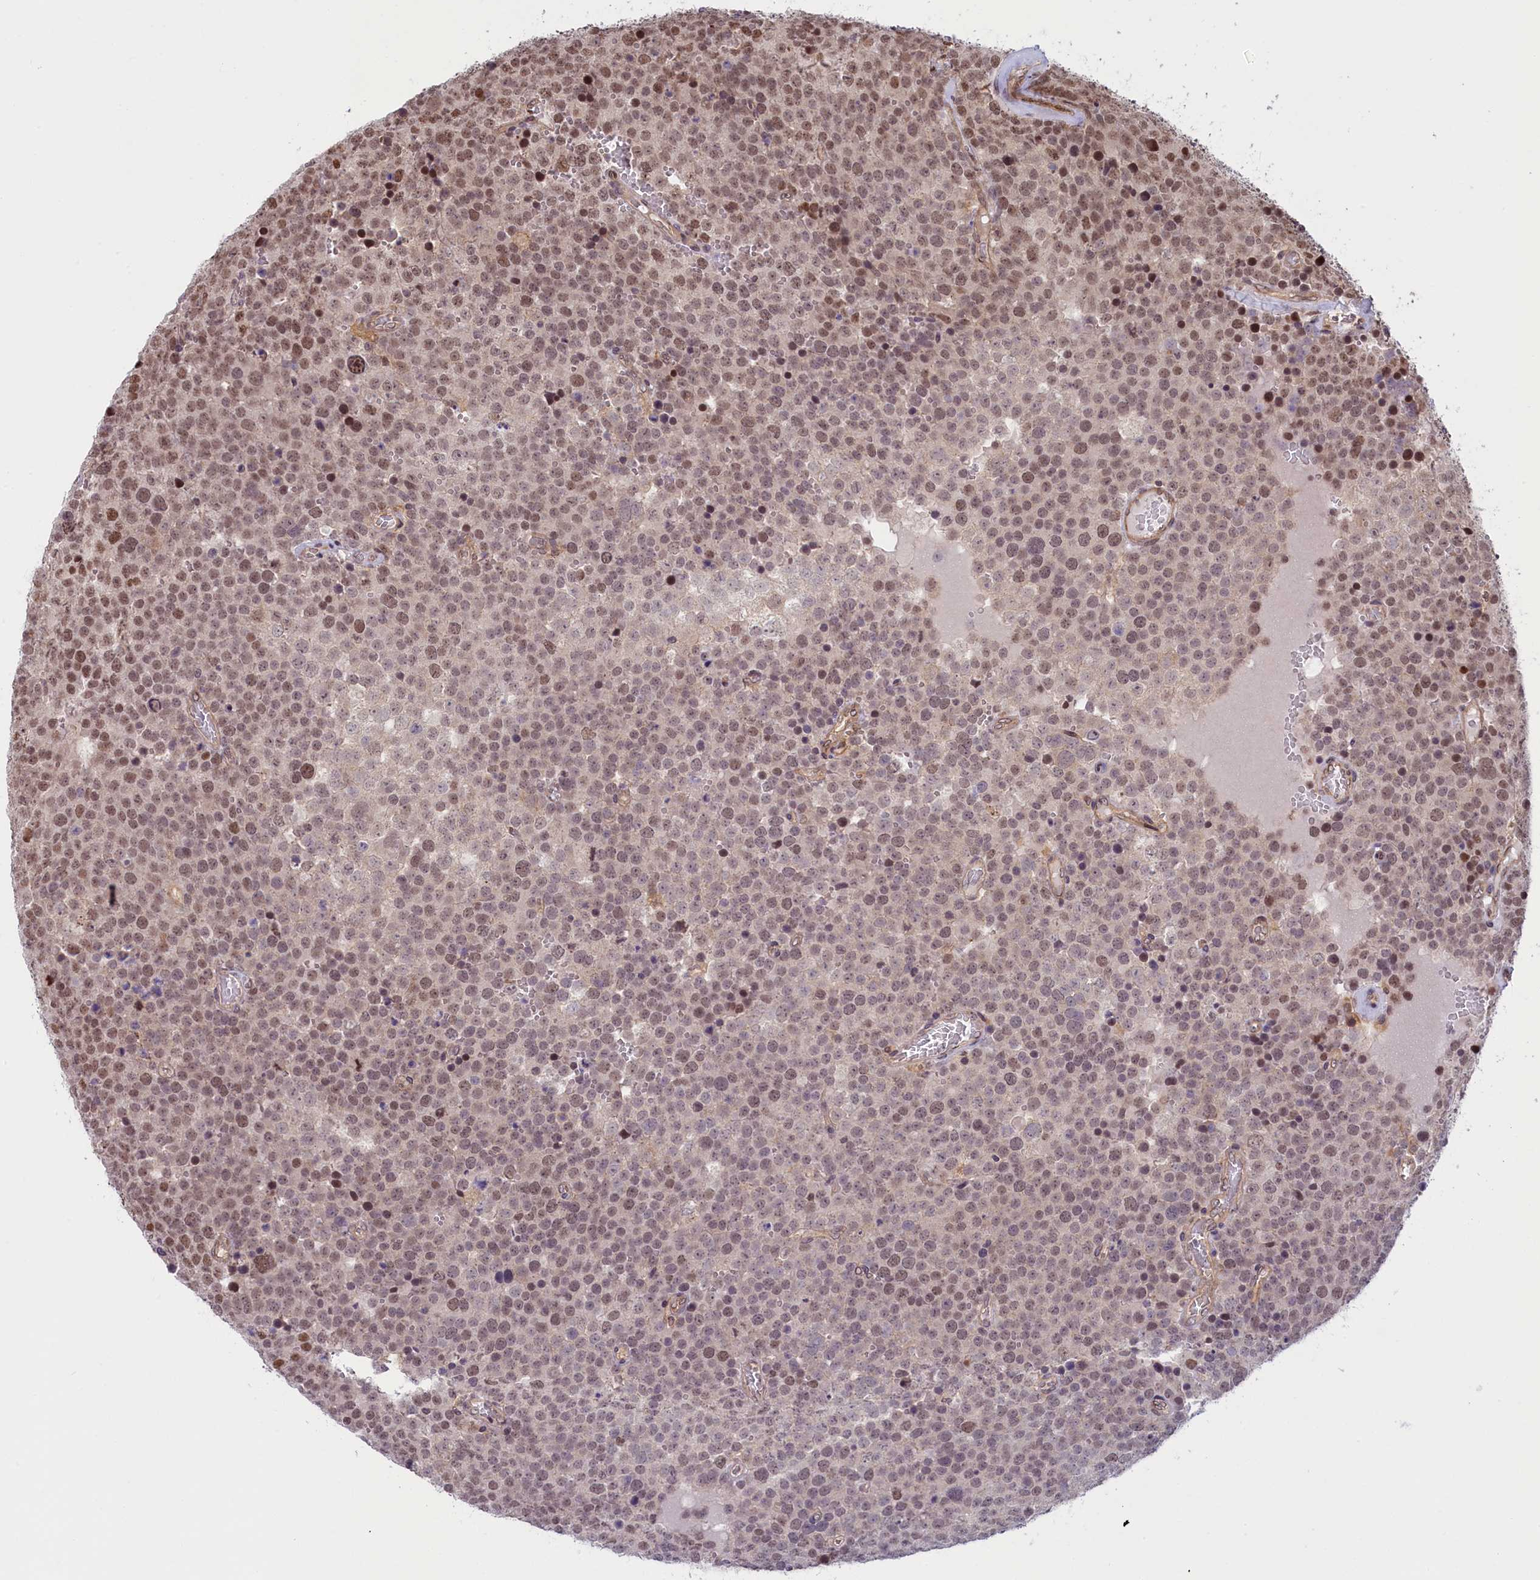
{"staining": {"intensity": "moderate", "quantity": ">75%", "location": "nuclear"}, "tissue": "testis cancer", "cell_type": "Tumor cells", "image_type": "cancer", "snomed": [{"axis": "morphology", "description": "Seminoma, NOS"}, {"axis": "topography", "description": "Testis"}], "caption": "This is a micrograph of IHC staining of testis cancer (seminoma), which shows moderate expression in the nuclear of tumor cells.", "gene": "FCHO1", "patient": {"sex": "male", "age": 71}}